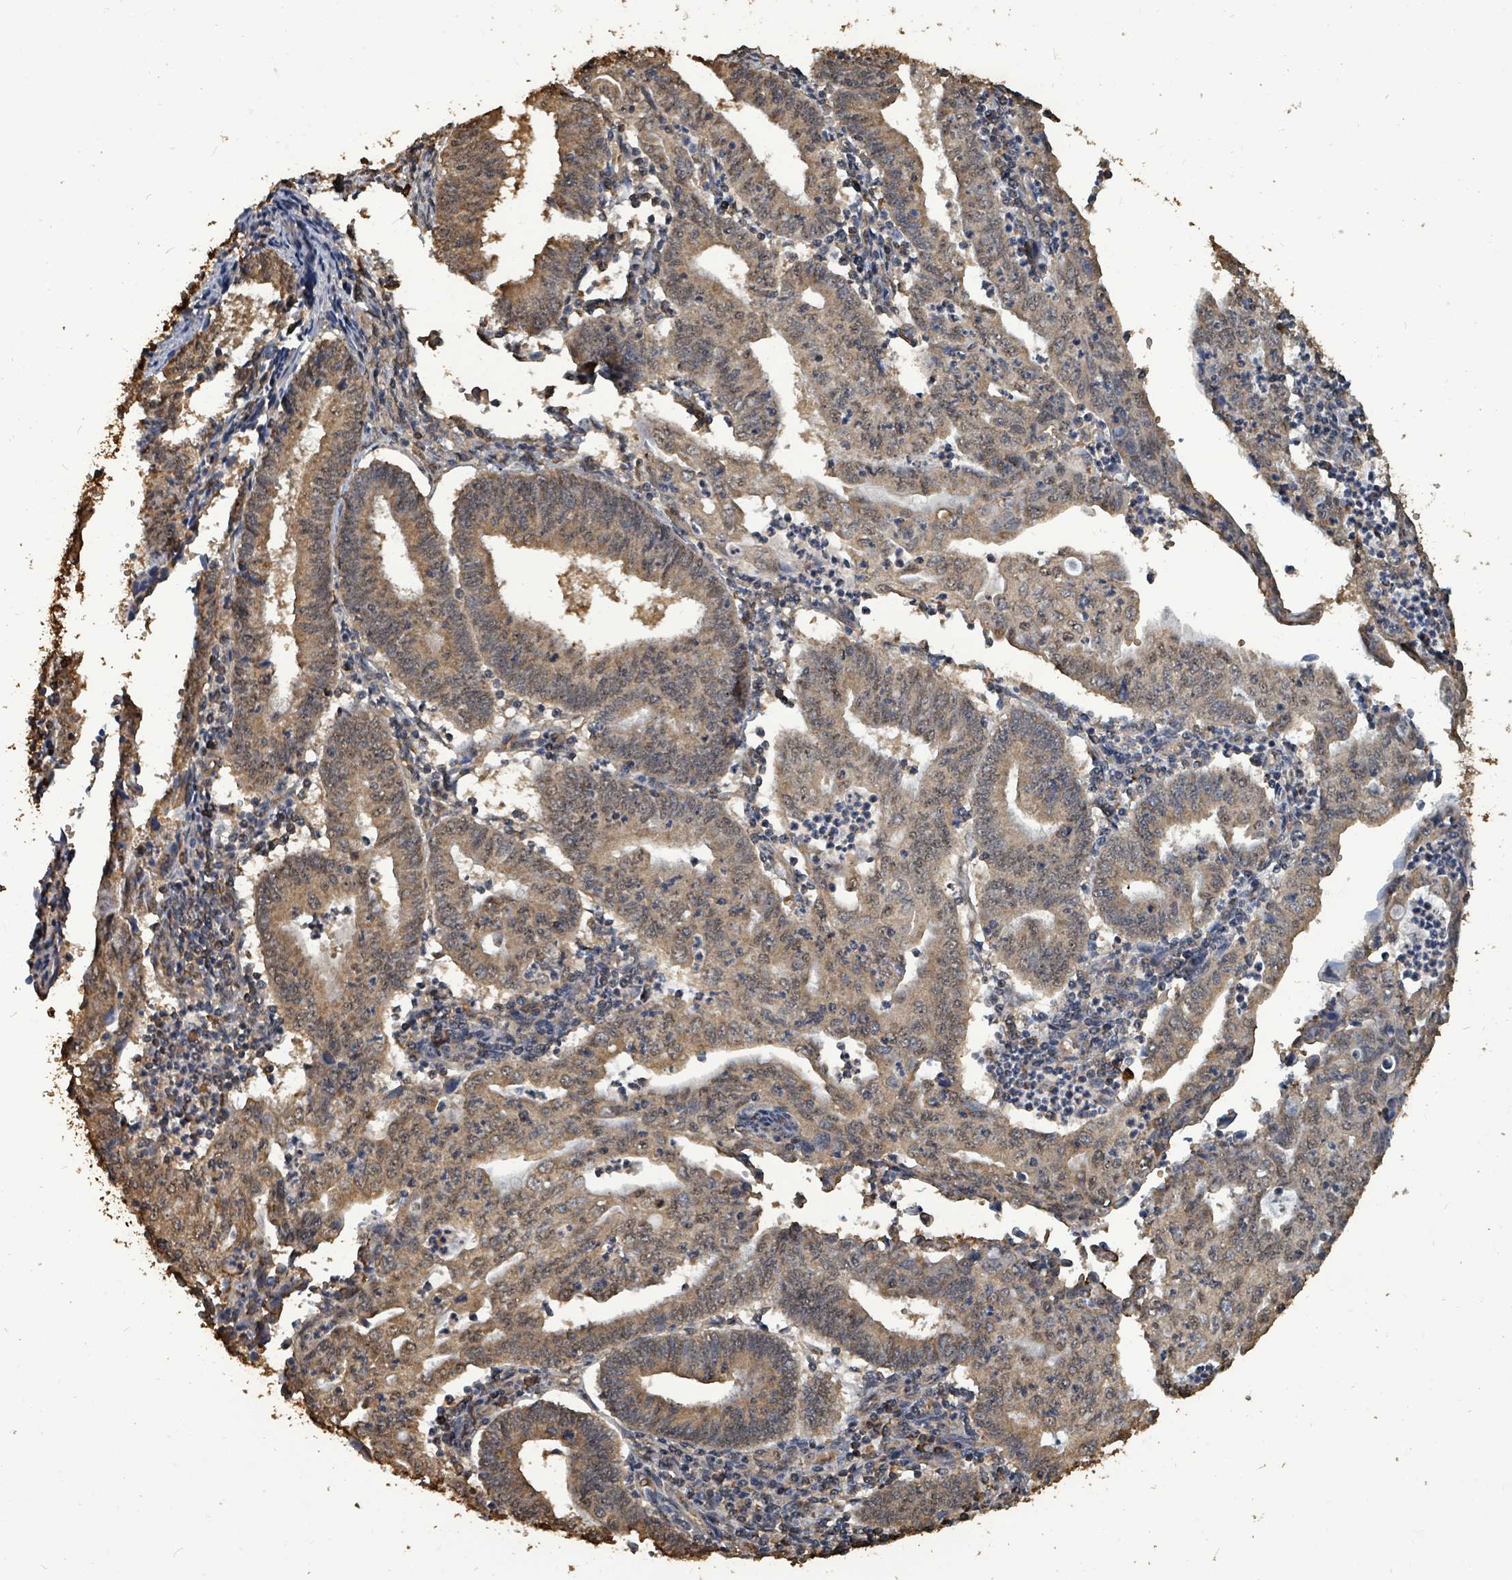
{"staining": {"intensity": "moderate", "quantity": ">75%", "location": "cytoplasmic/membranous"}, "tissue": "endometrial cancer", "cell_type": "Tumor cells", "image_type": "cancer", "snomed": [{"axis": "morphology", "description": "Adenocarcinoma, NOS"}, {"axis": "topography", "description": "Endometrium"}], "caption": "Adenocarcinoma (endometrial) stained for a protein (brown) reveals moderate cytoplasmic/membranous positive staining in about >75% of tumor cells.", "gene": "C6orf52", "patient": {"sex": "female", "age": 60}}